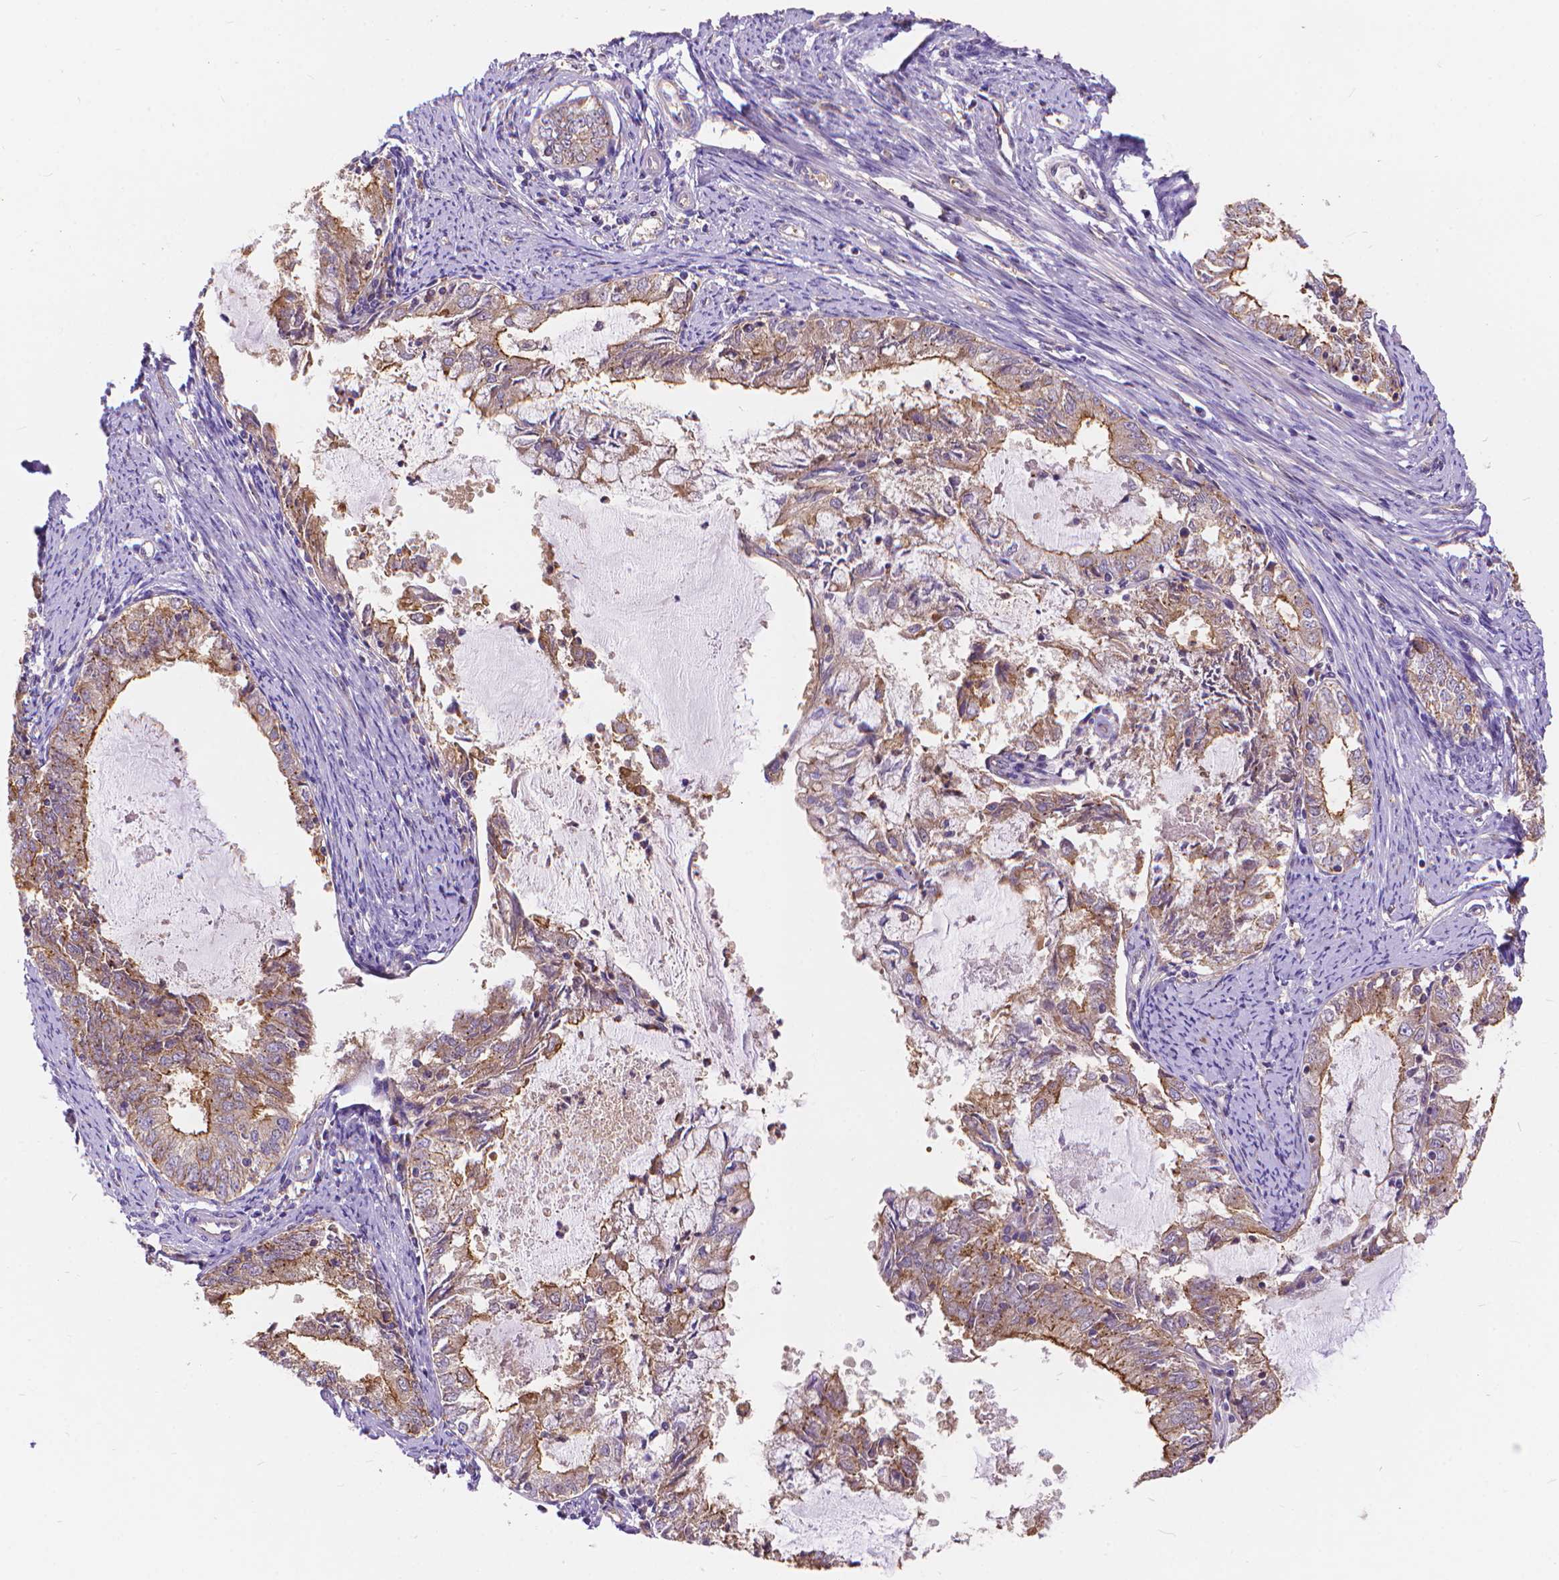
{"staining": {"intensity": "moderate", "quantity": "<25%", "location": "cytoplasmic/membranous"}, "tissue": "endometrial cancer", "cell_type": "Tumor cells", "image_type": "cancer", "snomed": [{"axis": "morphology", "description": "Adenocarcinoma, NOS"}, {"axis": "topography", "description": "Endometrium"}], "caption": "This image exhibits endometrial adenocarcinoma stained with IHC to label a protein in brown. The cytoplasmic/membranous of tumor cells show moderate positivity for the protein. Nuclei are counter-stained blue.", "gene": "ARAP1", "patient": {"sex": "female", "age": 57}}